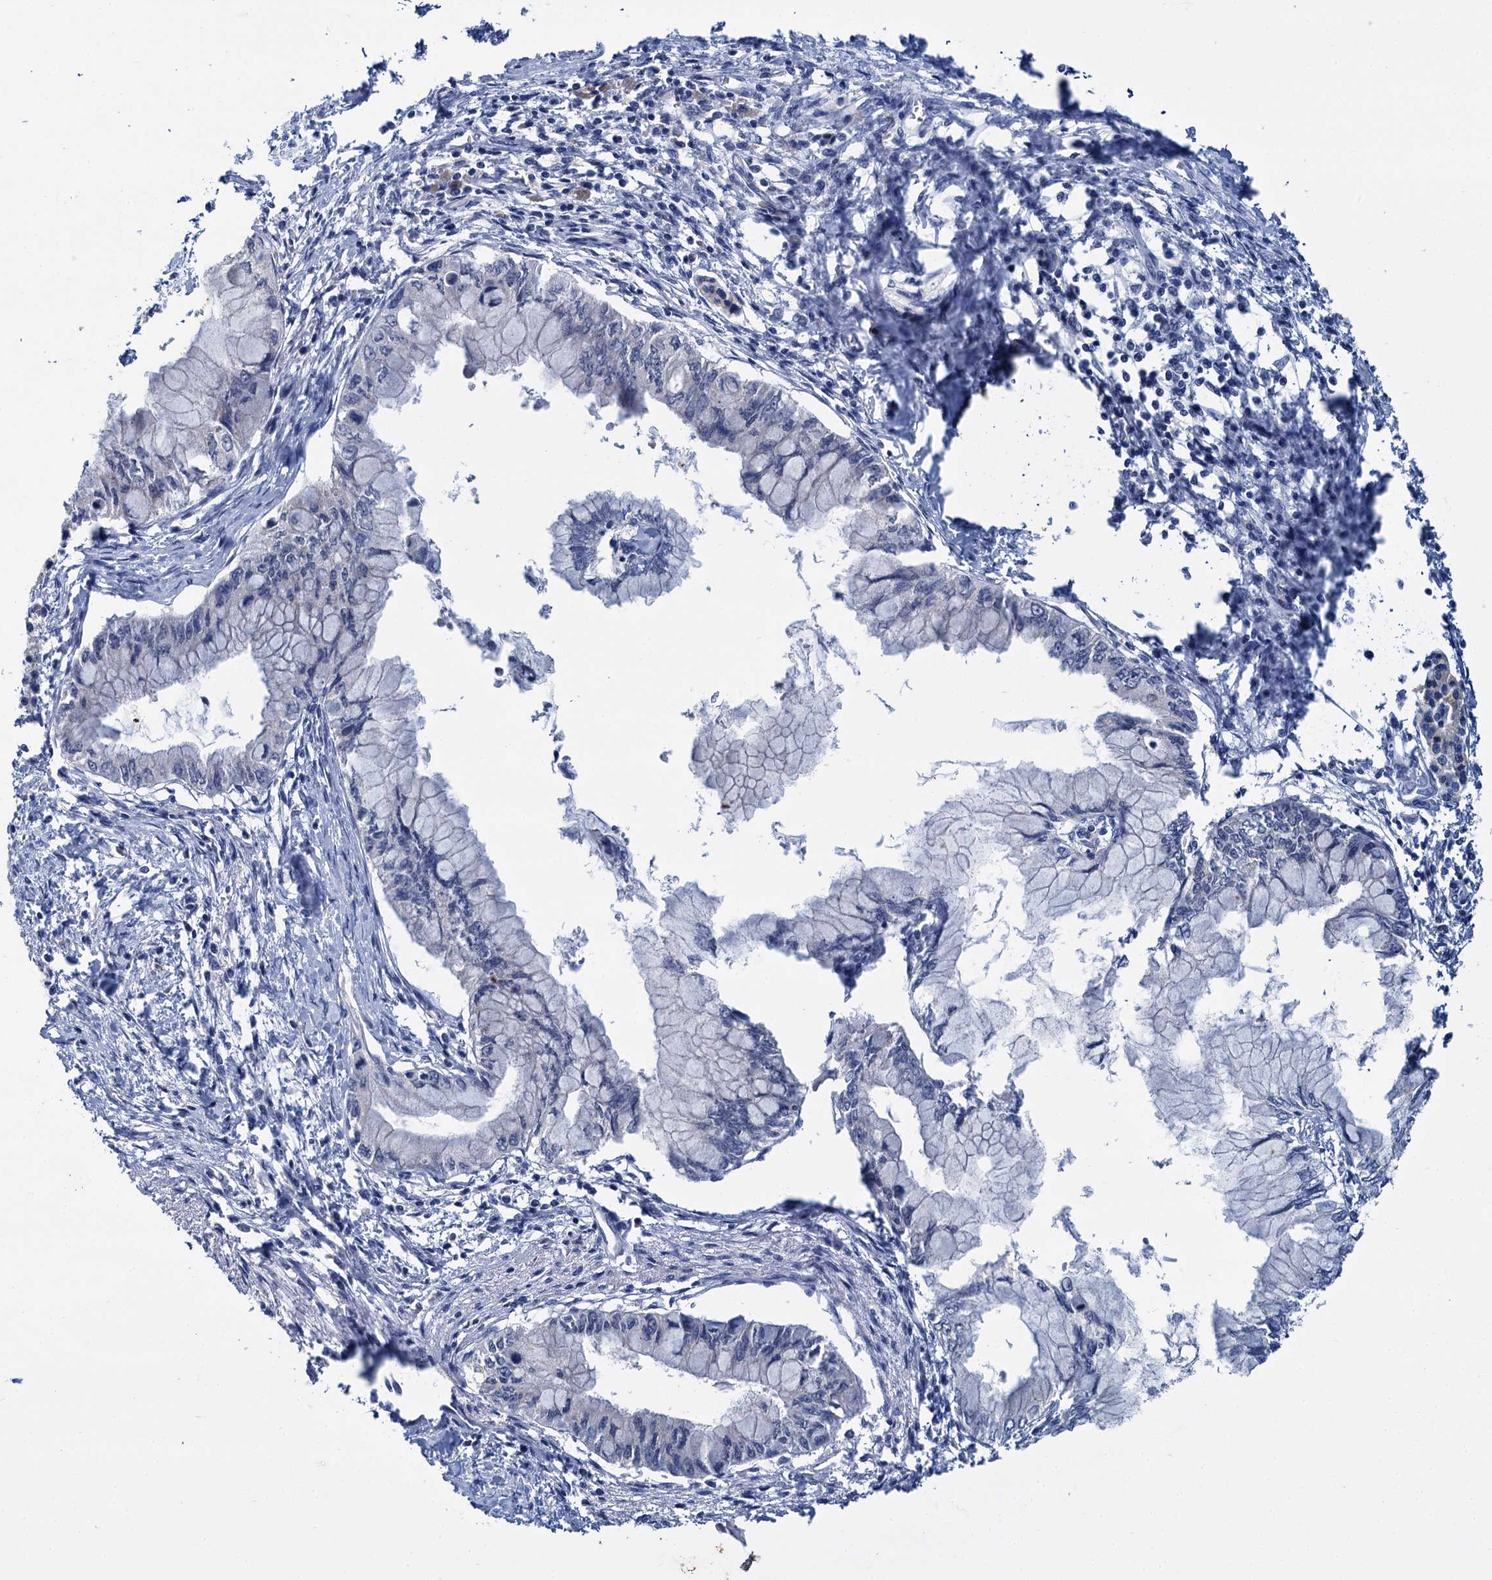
{"staining": {"intensity": "negative", "quantity": "none", "location": "none"}, "tissue": "pancreatic cancer", "cell_type": "Tumor cells", "image_type": "cancer", "snomed": [{"axis": "morphology", "description": "Adenocarcinoma, NOS"}, {"axis": "topography", "description": "Pancreas"}], "caption": "Image shows no significant protein expression in tumor cells of pancreatic adenocarcinoma. Nuclei are stained in blue.", "gene": "ANKRD42", "patient": {"sex": "male", "age": 48}}